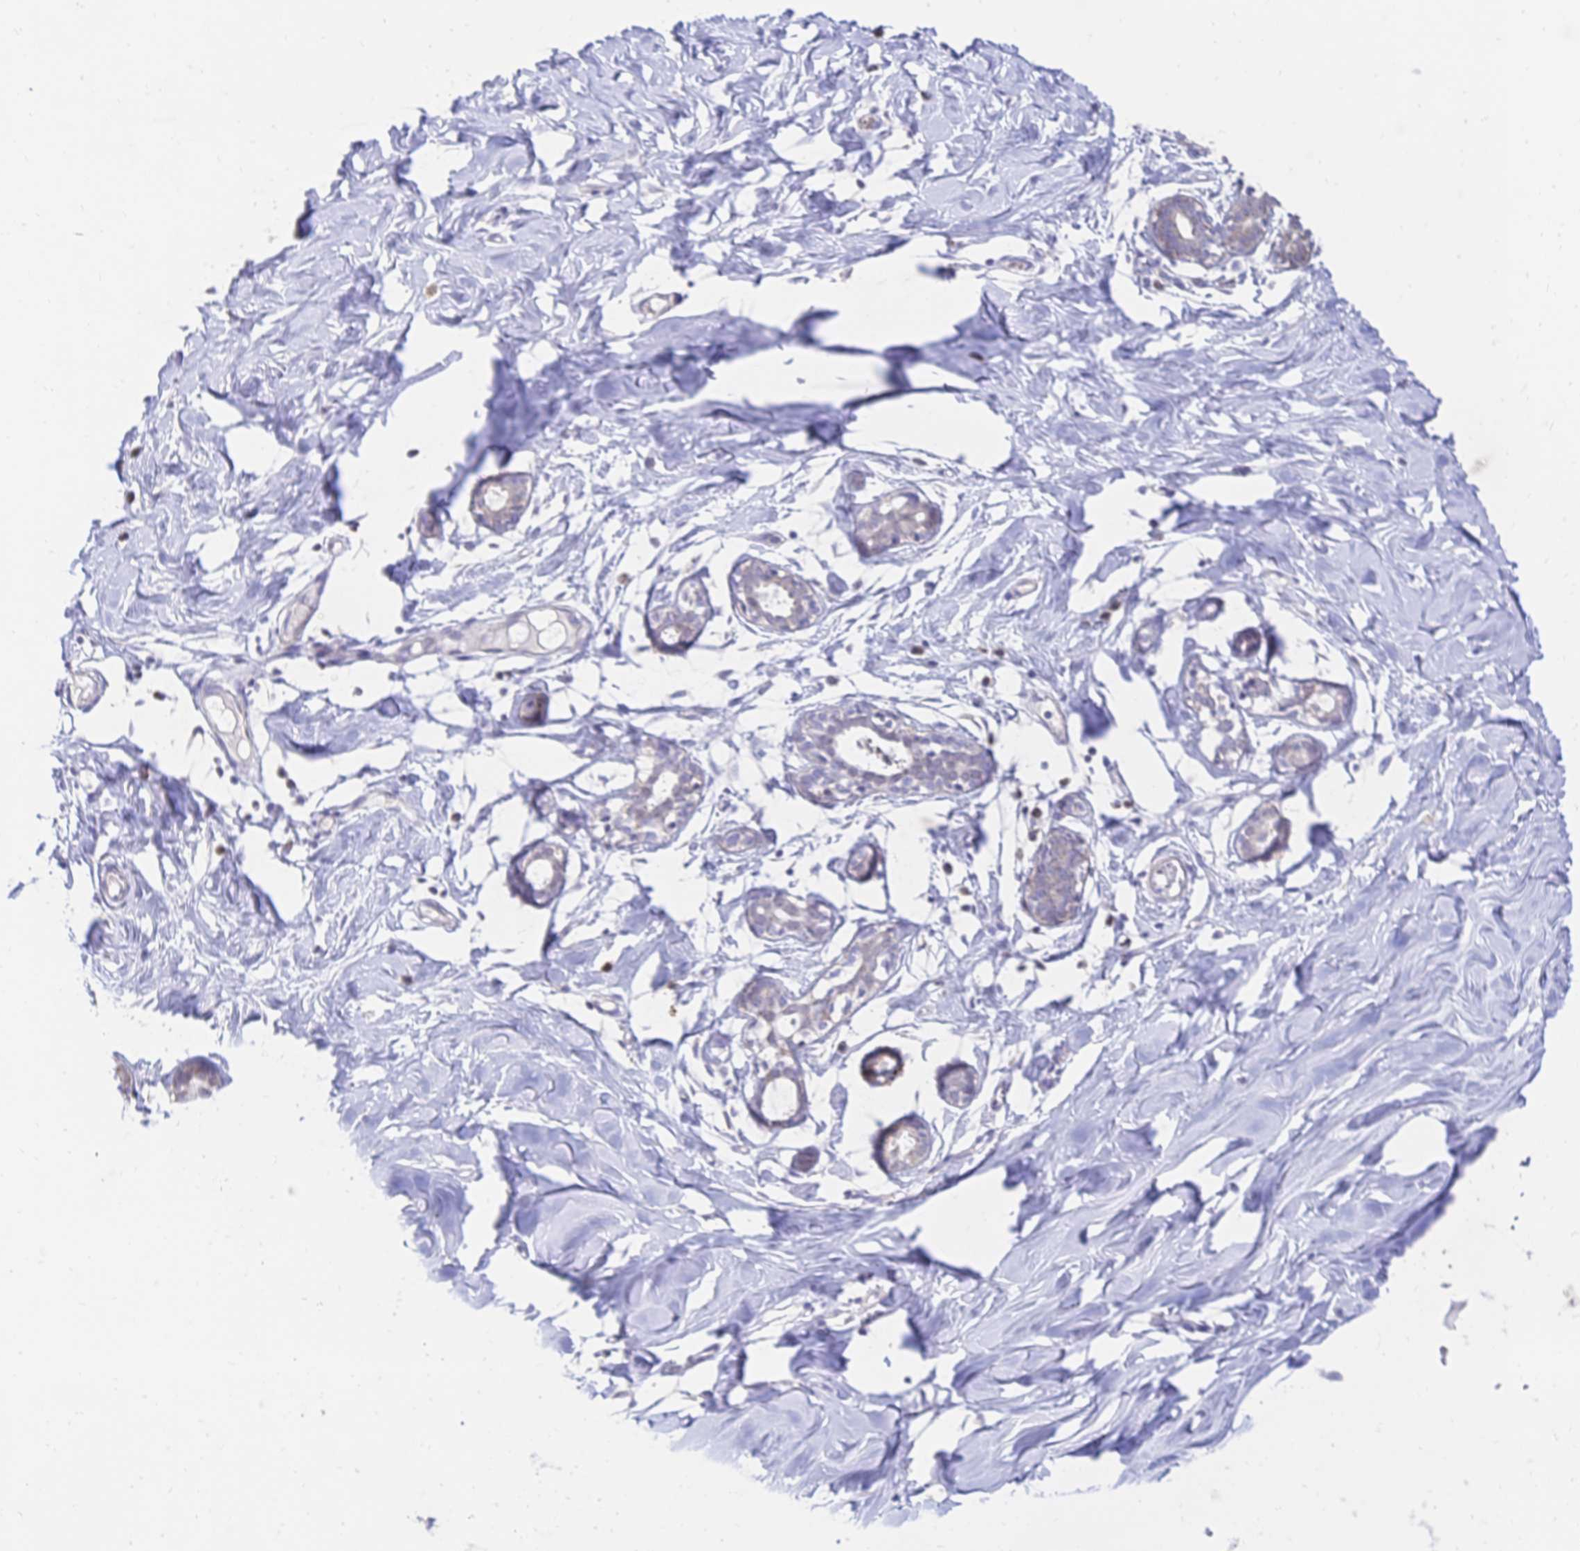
{"staining": {"intensity": "negative", "quantity": "none", "location": "none"}, "tissue": "breast", "cell_type": "Adipocytes", "image_type": "normal", "snomed": [{"axis": "morphology", "description": "Normal tissue, NOS"}, {"axis": "topography", "description": "Breast"}], "caption": "Histopathology image shows no significant protein expression in adipocytes of benign breast. (DAB (3,3'-diaminobenzidine) immunohistochemistry with hematoxylin counter stain).", "gene": "CLEC18A", "patient": {"sex": "female", "age": 27}}